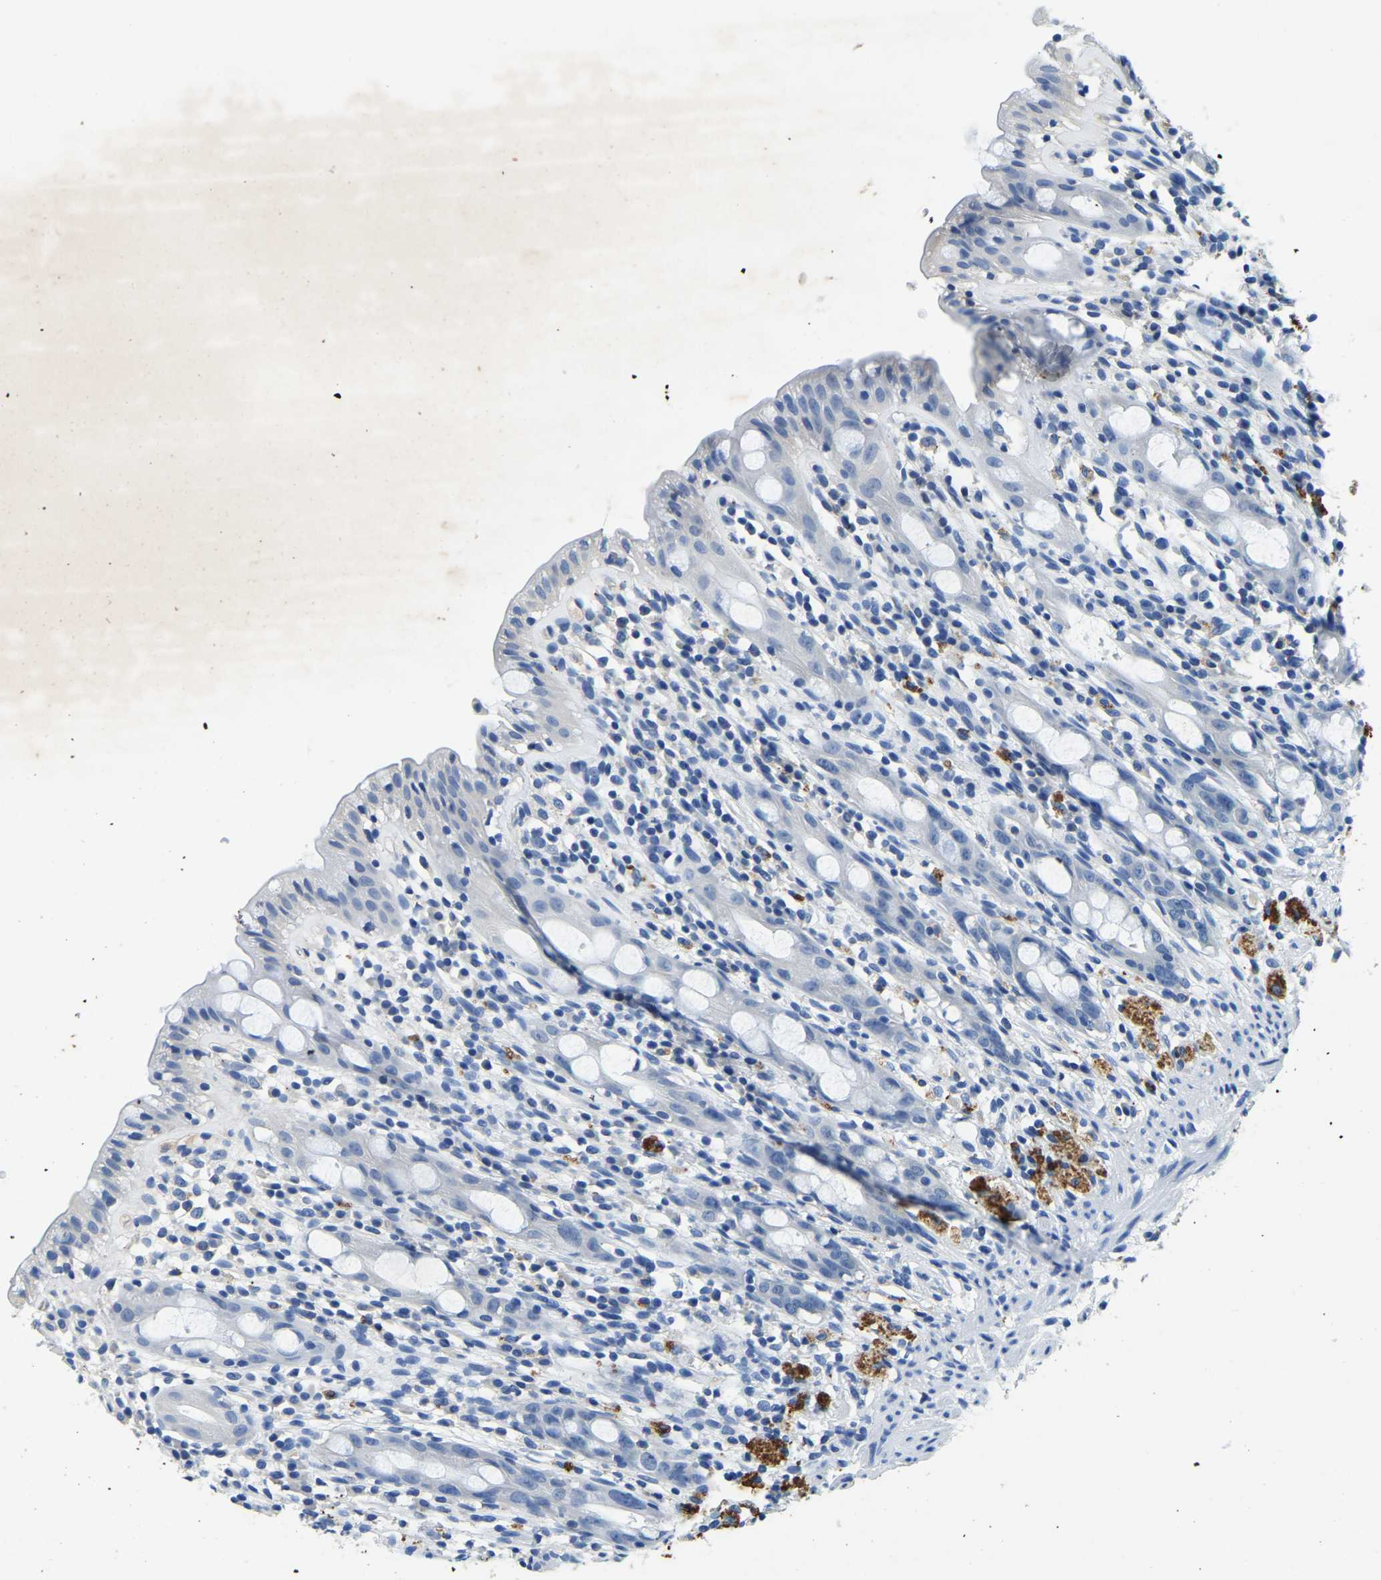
{"staining": {"intensity": "moderate", "quantity": "<25%", "location": "cytoplasmic/membranous"}, "tissue": "rectum", "cell_type": "Glandular cells", "image_type": "normal", "snomed": [{"axis": "morphology", "description": "Normal tissue, NOS"}, {"axis": "topography", "description": "Rectum"}], "caption": "Benign rectum displays moderate cytoplasmic/membranous positivity in approximately <25% of glandular cells Immunohistochemistry (ihc) stains the protein in brown and the nuclei are stained blue..", "gene": "UBN2", "patient": {"sex": "male", "age": 44}}